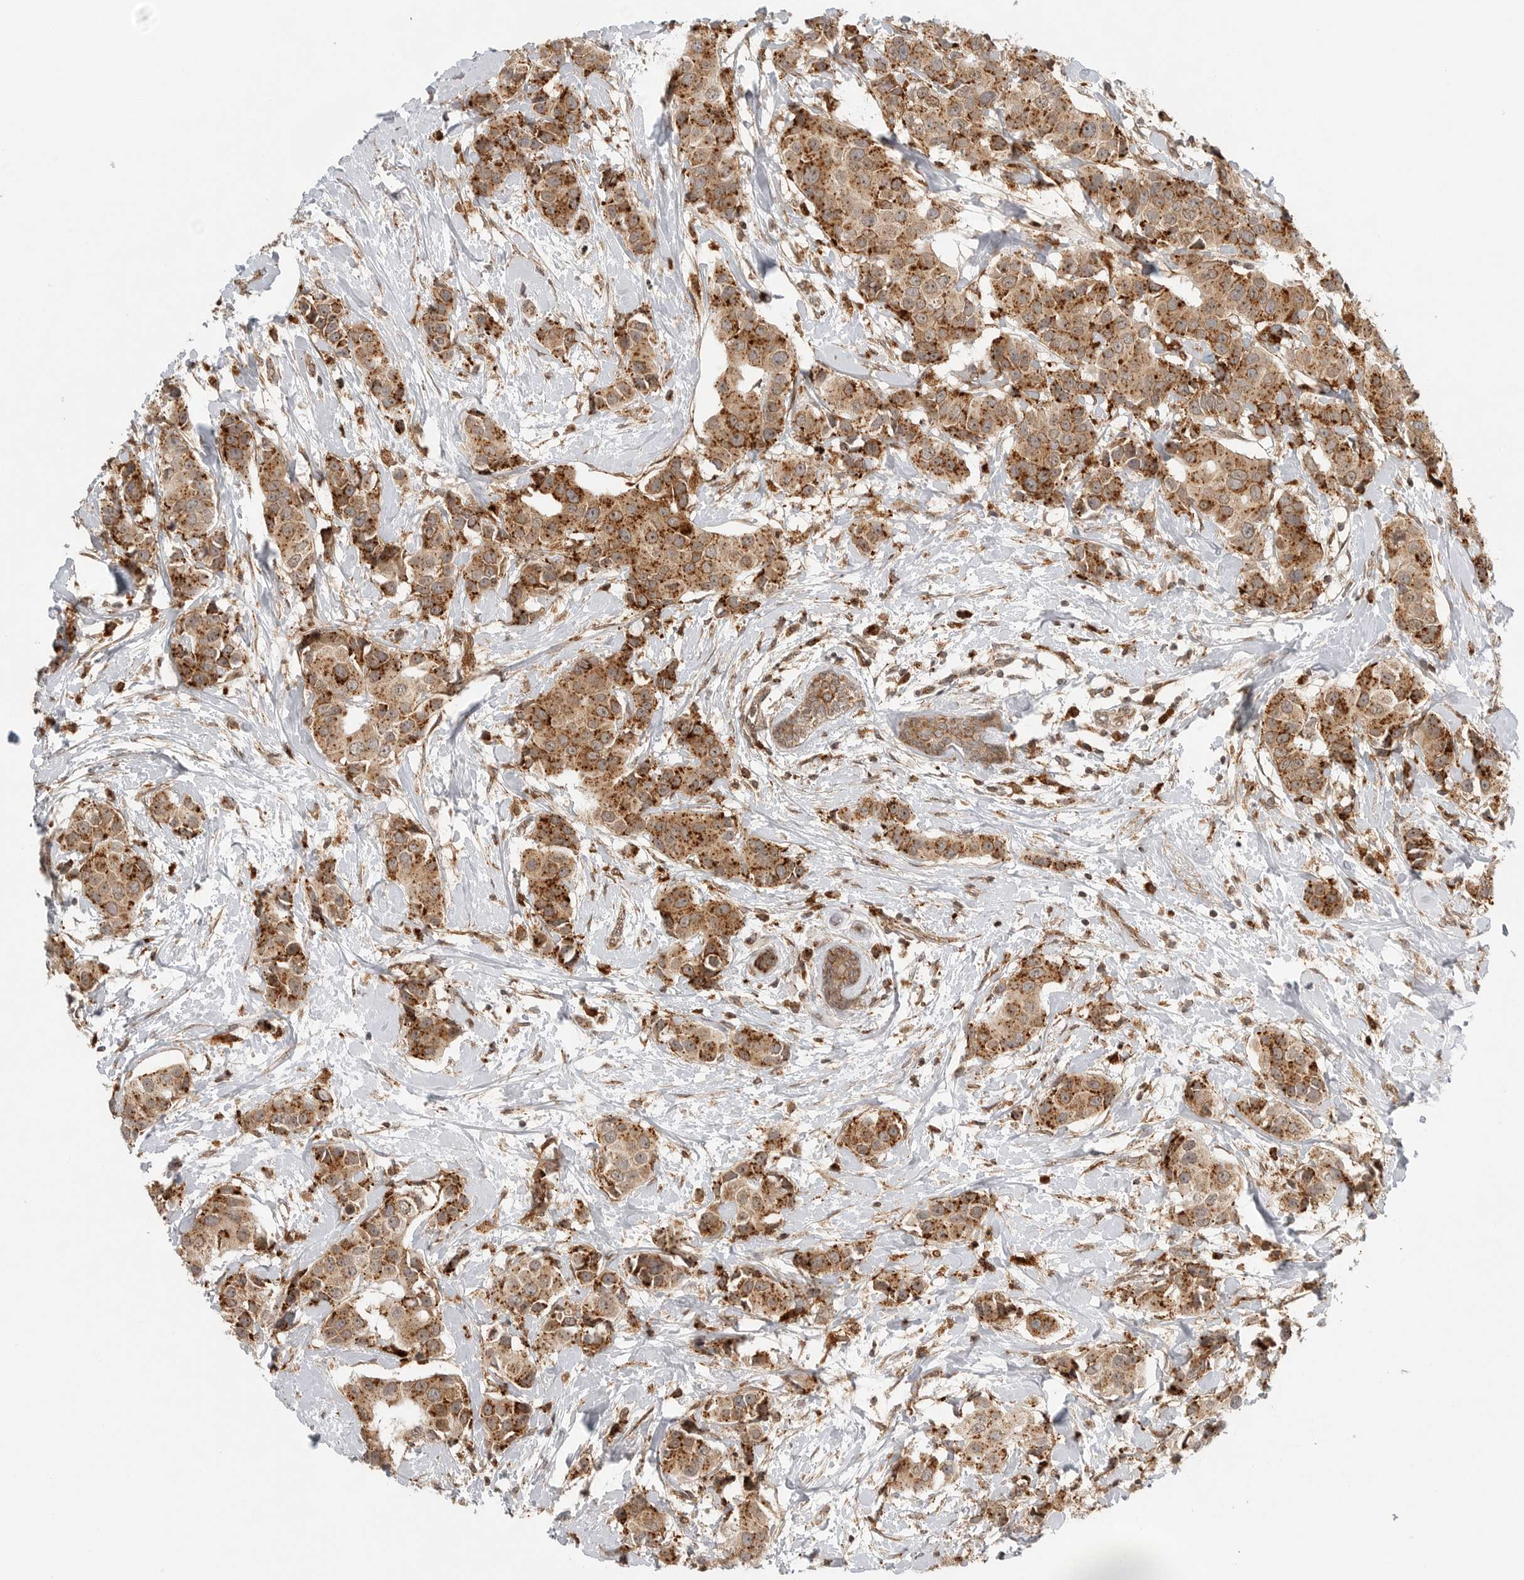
{"staining": {"intensity": "moderate", "quantity": ">75%", "location": "cytoplasmic/membranous"}, "tissue": "breast cancer", "cell_type": "Tumor cells", "image_type": "cancer", "snomed": [{"axis": "morphology", "description": "Normal tissue, NOS"}, {"axis": "morphology", "description": "Duct carcinoma"}, {"axis": "topography", "description": "Breast"}], "caption": "Protein staining of breast invasive ductal carcinoma tissue exhibits moderate cytoplasmic/membranous expression in about >75% of tumor cells. The protein is stained brown, and the nuclei are stained in blue (DAB (3,3'-diaminobenzidine) IHC with brightfield microscopy, high magnification).", "gene": "IDUA", "patient": {"sex": "female", "age": 39}}